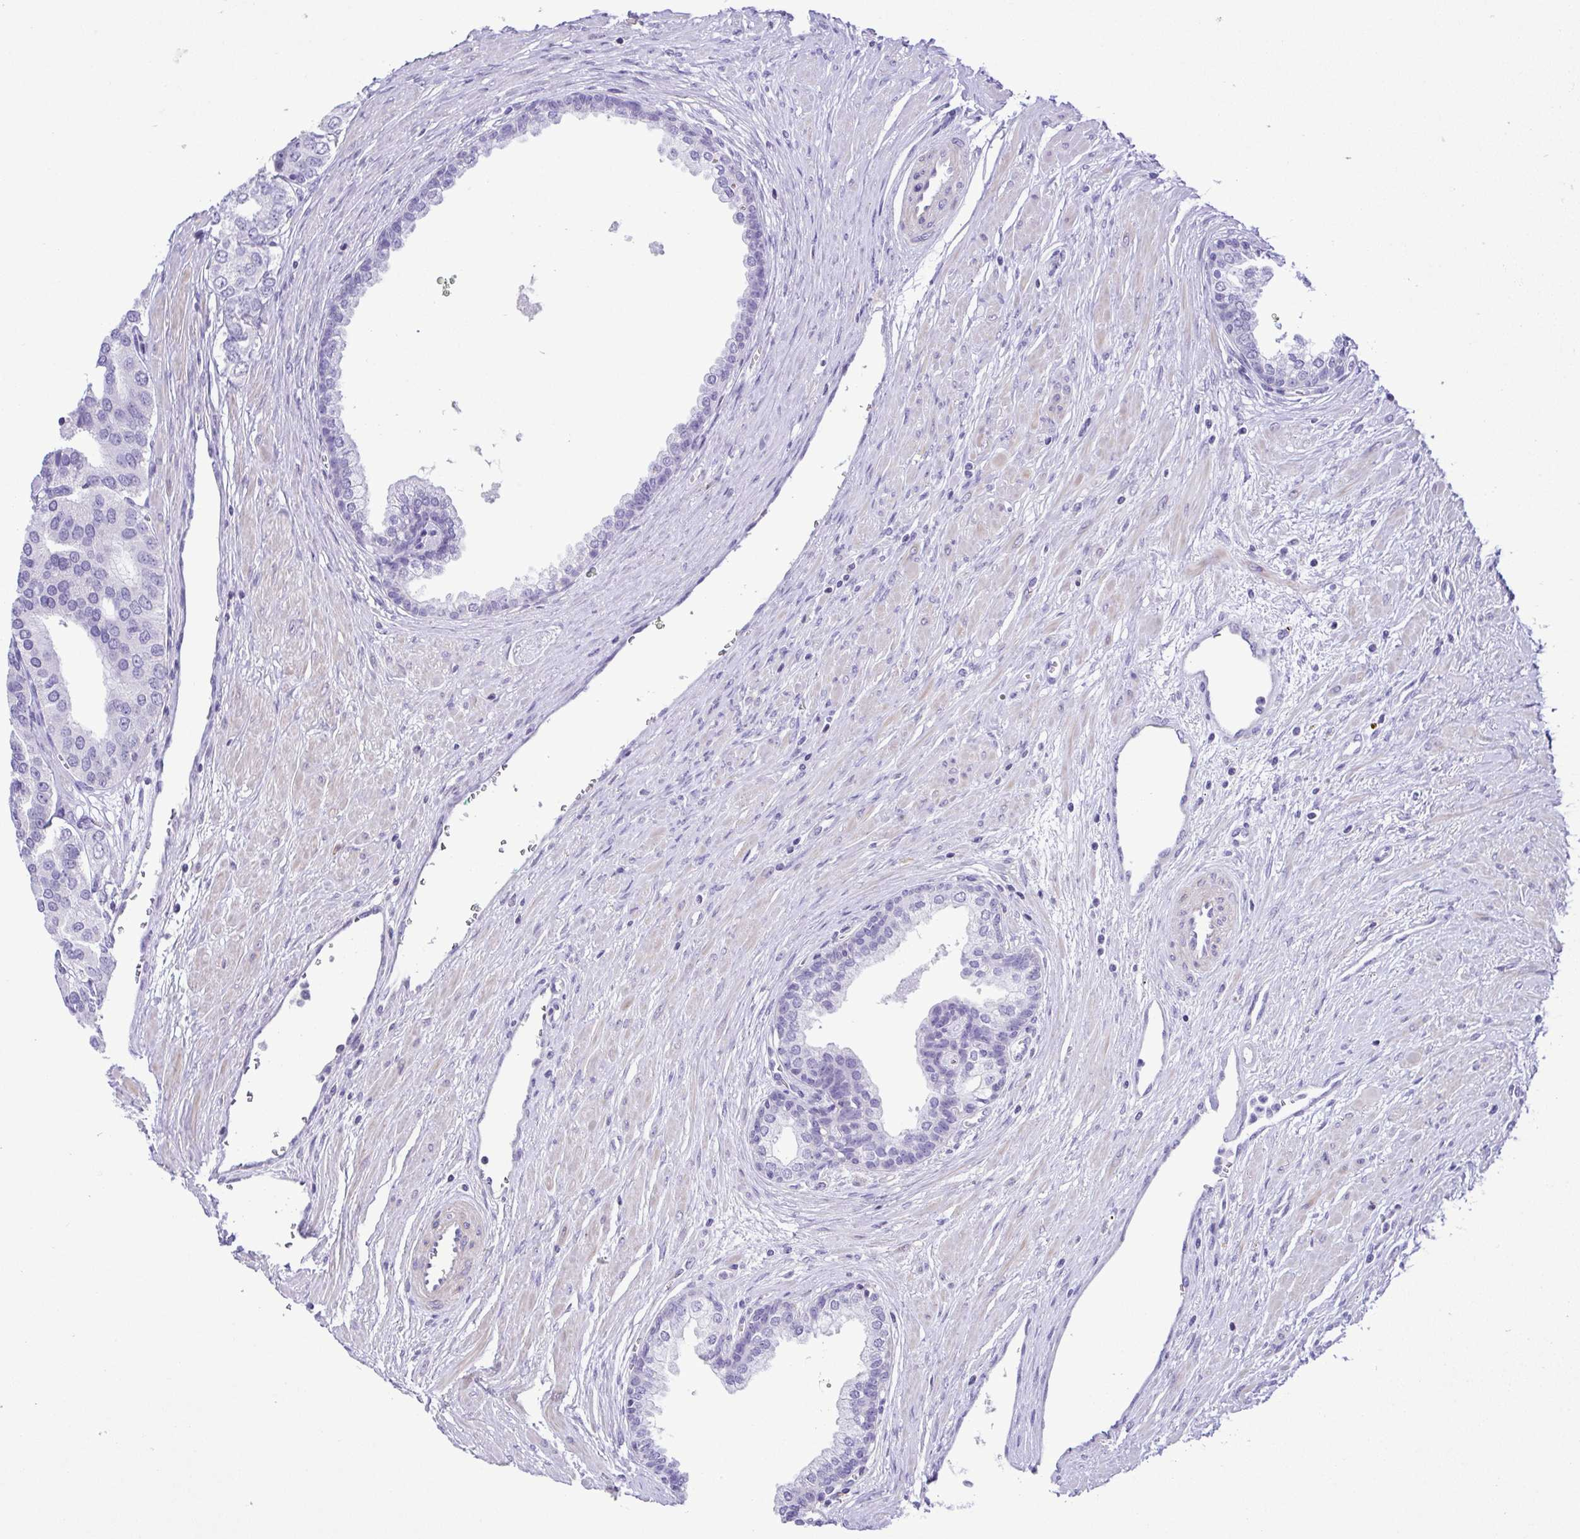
{"staining": {"intensity": "negative", "quantity": "none", "location": "none"}, "tissue": "prostate cancer", "cell_type": "Tumor cells", "image_type": "cancer", "snomed": [{"axis": "morphology", "description": "Adenocarcinoma, High grade"}, {"axis": "topography", "description": "Prostate"}], "caption": "There is no significant expression in tumor cells of adenocarcinoma (high-grade) (prostate).", "gene": "GPR182", "patient": {"sex": "male", "age": 58}}